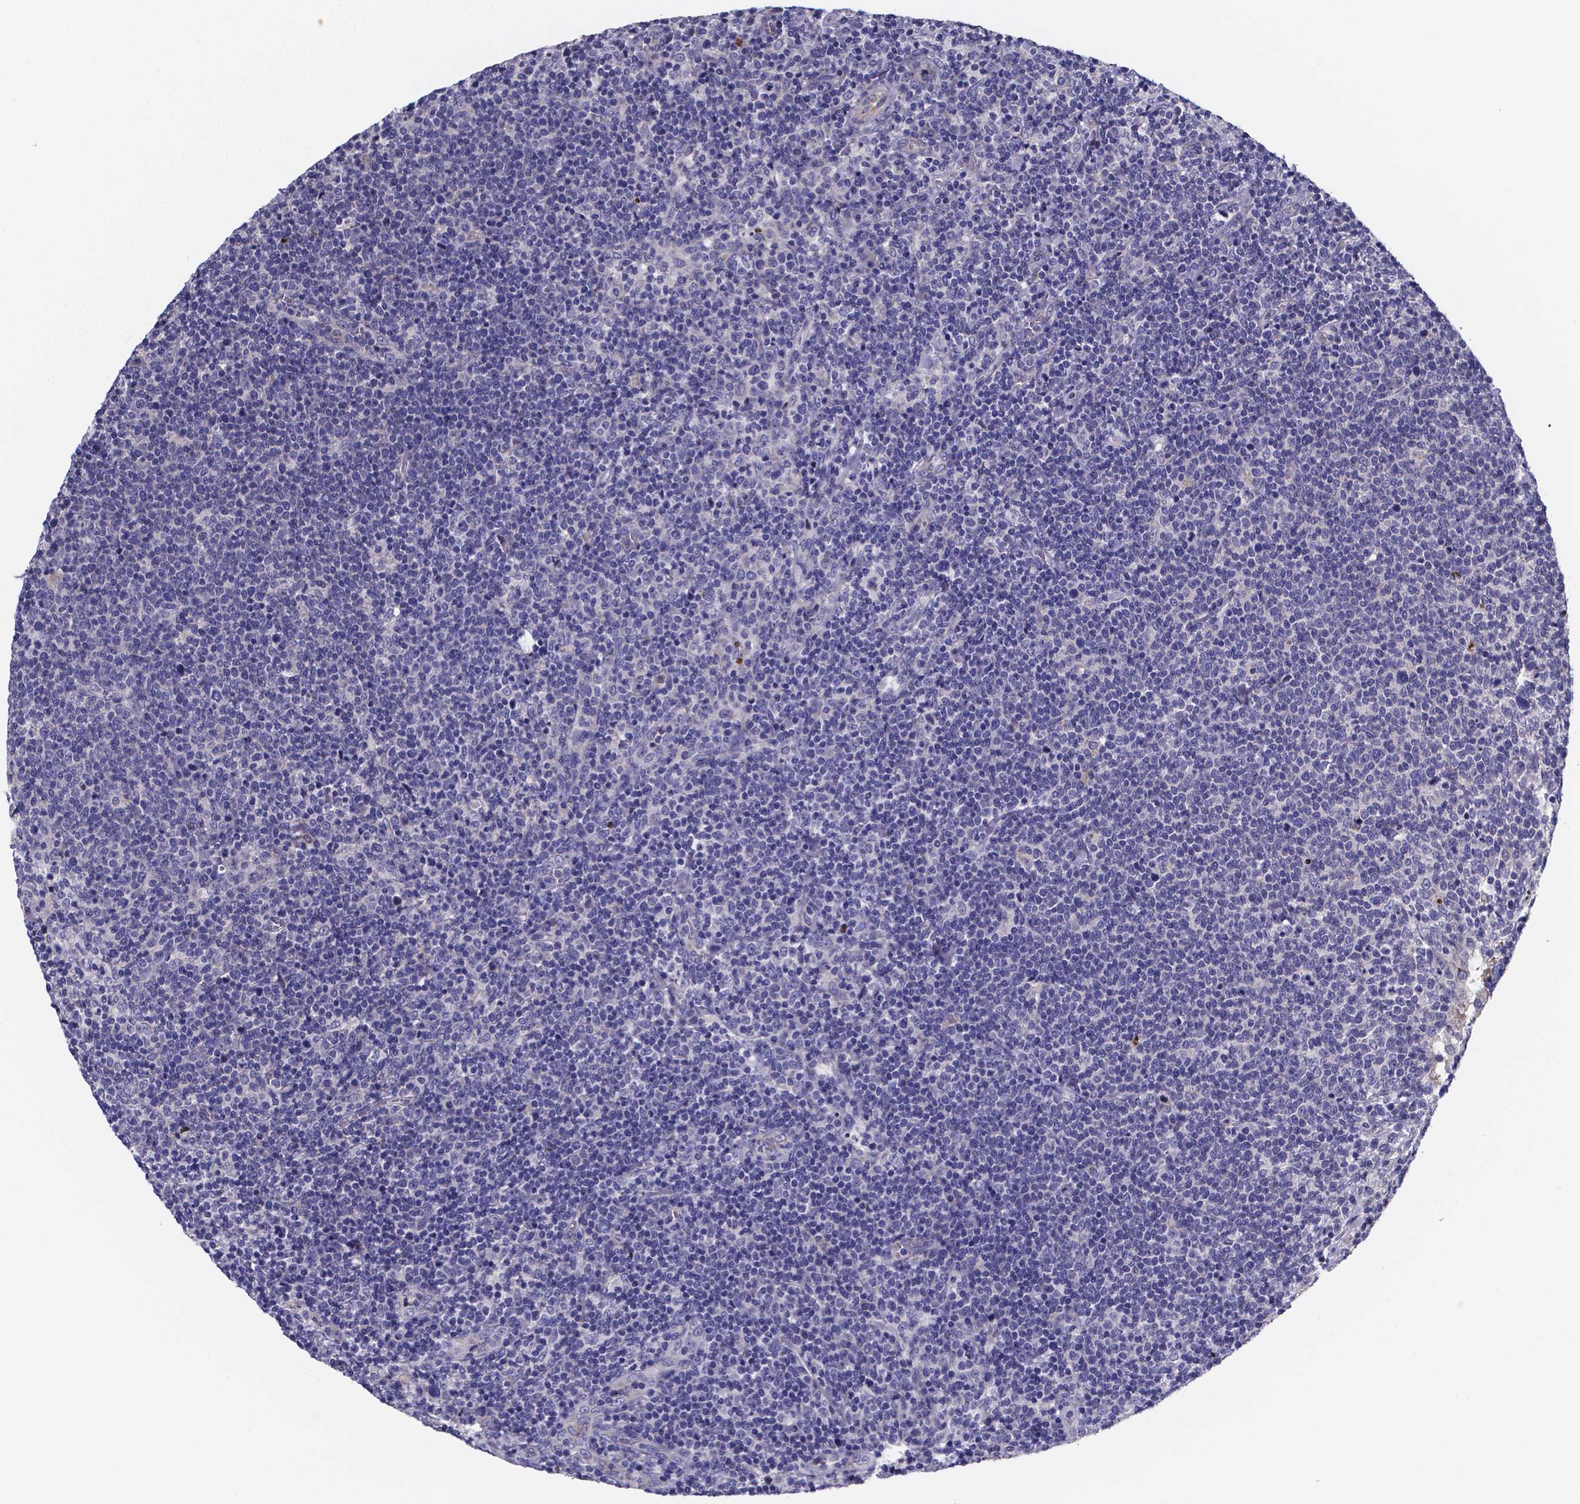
{"staining": {"intensity": "negative", "quantity": "none", "location": "none"}, "tissue": "lymphoma", "cell_type": "Tumor cells", "image_type": "cancer", "snomed": [{"axis": "morphology", "description": "Malignant lymphoma, non-Hodgkin's type, High grade"}, {"axis": "topography", "description": "Lymph node"}], "caption": "The immunohistochemistry photomicrograph has no significant expression in tumor cells of malignant lymphoma, non-Hodgkin's type (high-grade) tissue.", "gene": "SFRP4", "patient": {"sex": "male", "age": 61}}